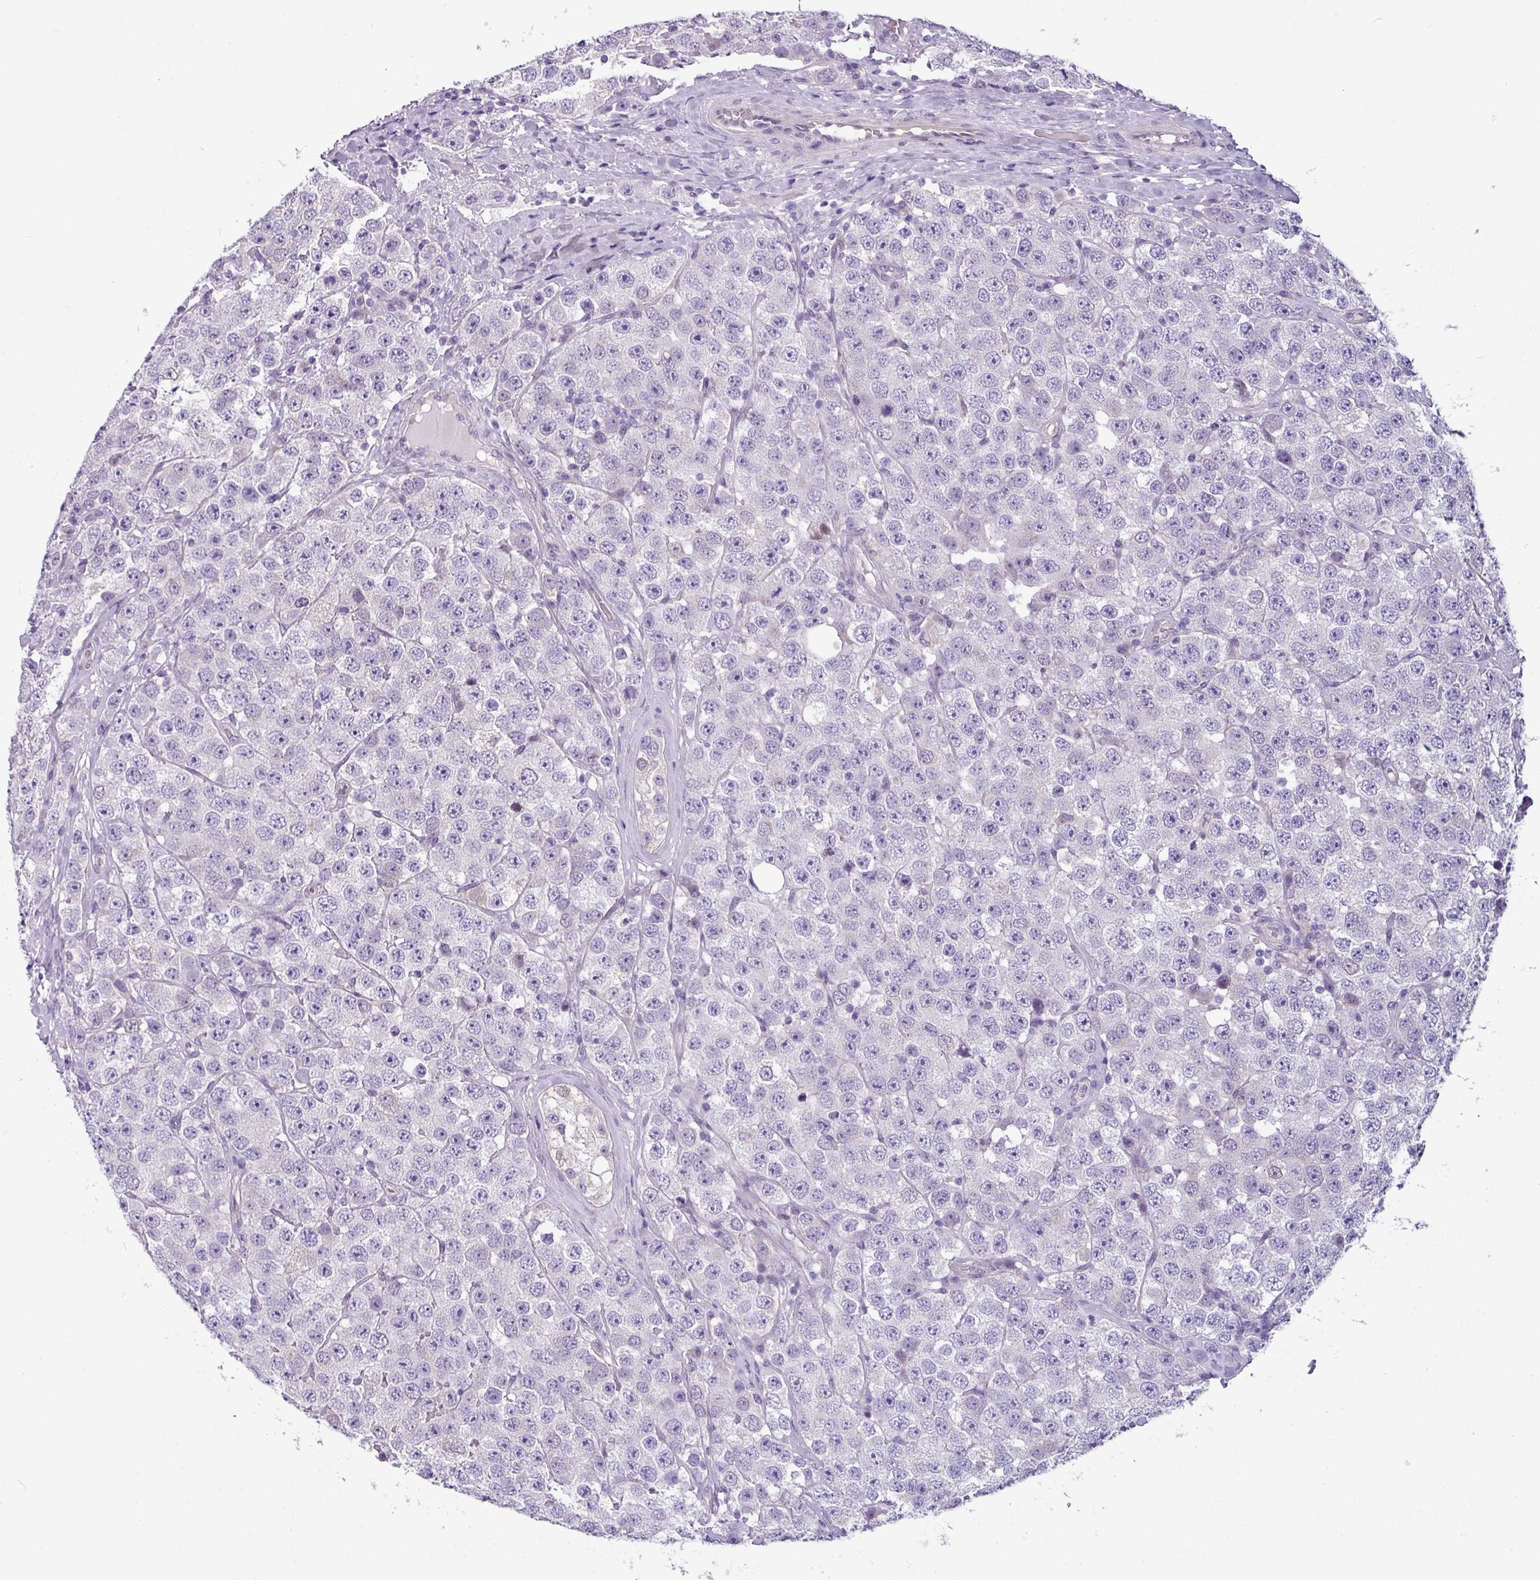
{"staining": {"intensity": "negative", "quantity": "none", "location": "none"}, "tissue": "testis cancer", "cell_type": "Tumor cells", "image_type": "cancer", "snomed": [{"axis": "morphology", "description": "Seminoma, NOS"}, {"axis": "topography", "description": "Testis"}], "caption": "A photomicrograph of testis cancer (seminoma) stained for a protein shows no brown staining in tumor cells.", "gene": "TOR1AIP2", "patient": {"sex": "male", "age": 28}}